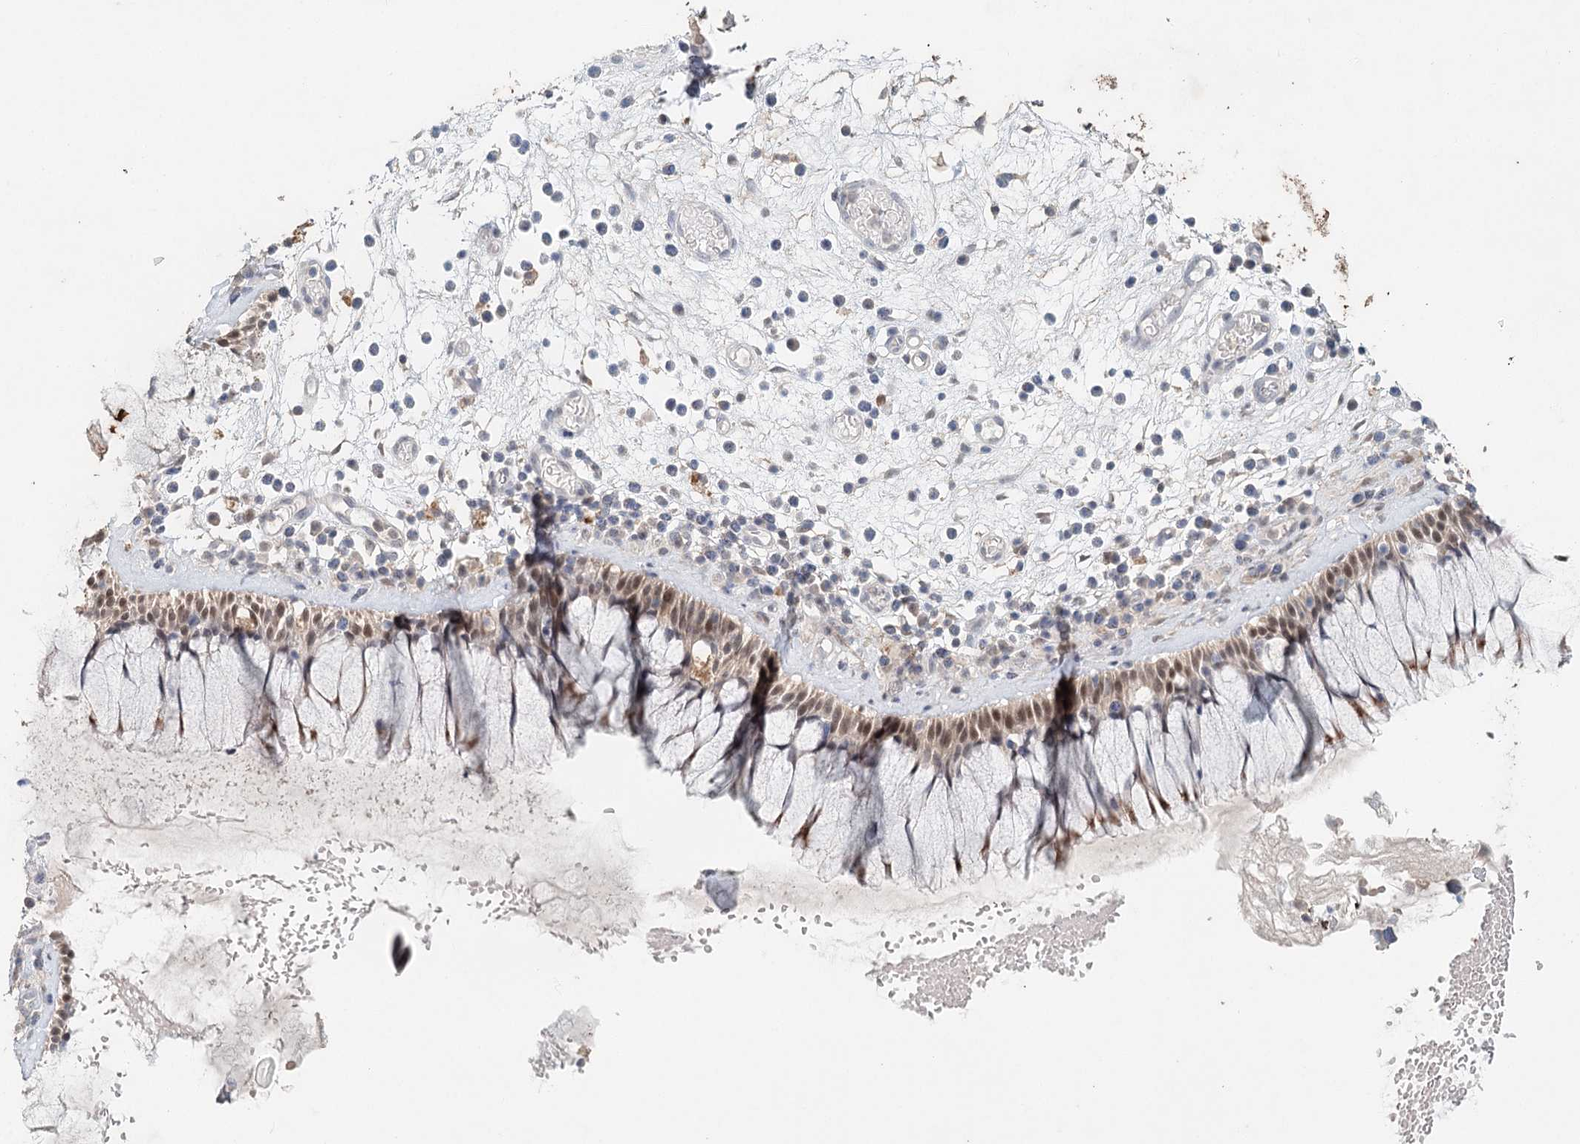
{"staining": {"intensity": "moderate", "quantity": "25%-75%", "location": "cytoplasmic/membranous,nuclear"}, "tissue": "nasopharynx", "cell_type": "Respiratory epithelial cells", "image_type": "normal", "snomed": [{"axis": "morphology", "description": "Normal tissue, NOS"}, {"axis": "morphology", "description": "Inflammation, NOS"}, {"axis": "topography", "description": "Nasopharynx"}], "caption": "DAB (3,3'-diaminobenzidine) immunohistochemical staining of benign human nasopharynx demonstrates moderate cytoplasmic/membranous,nuclear protein staining in approximately 25%-75% of respiratory epithelial cells.", "gene": "ADK", "patient": {"sex": "male", "age": 70}}